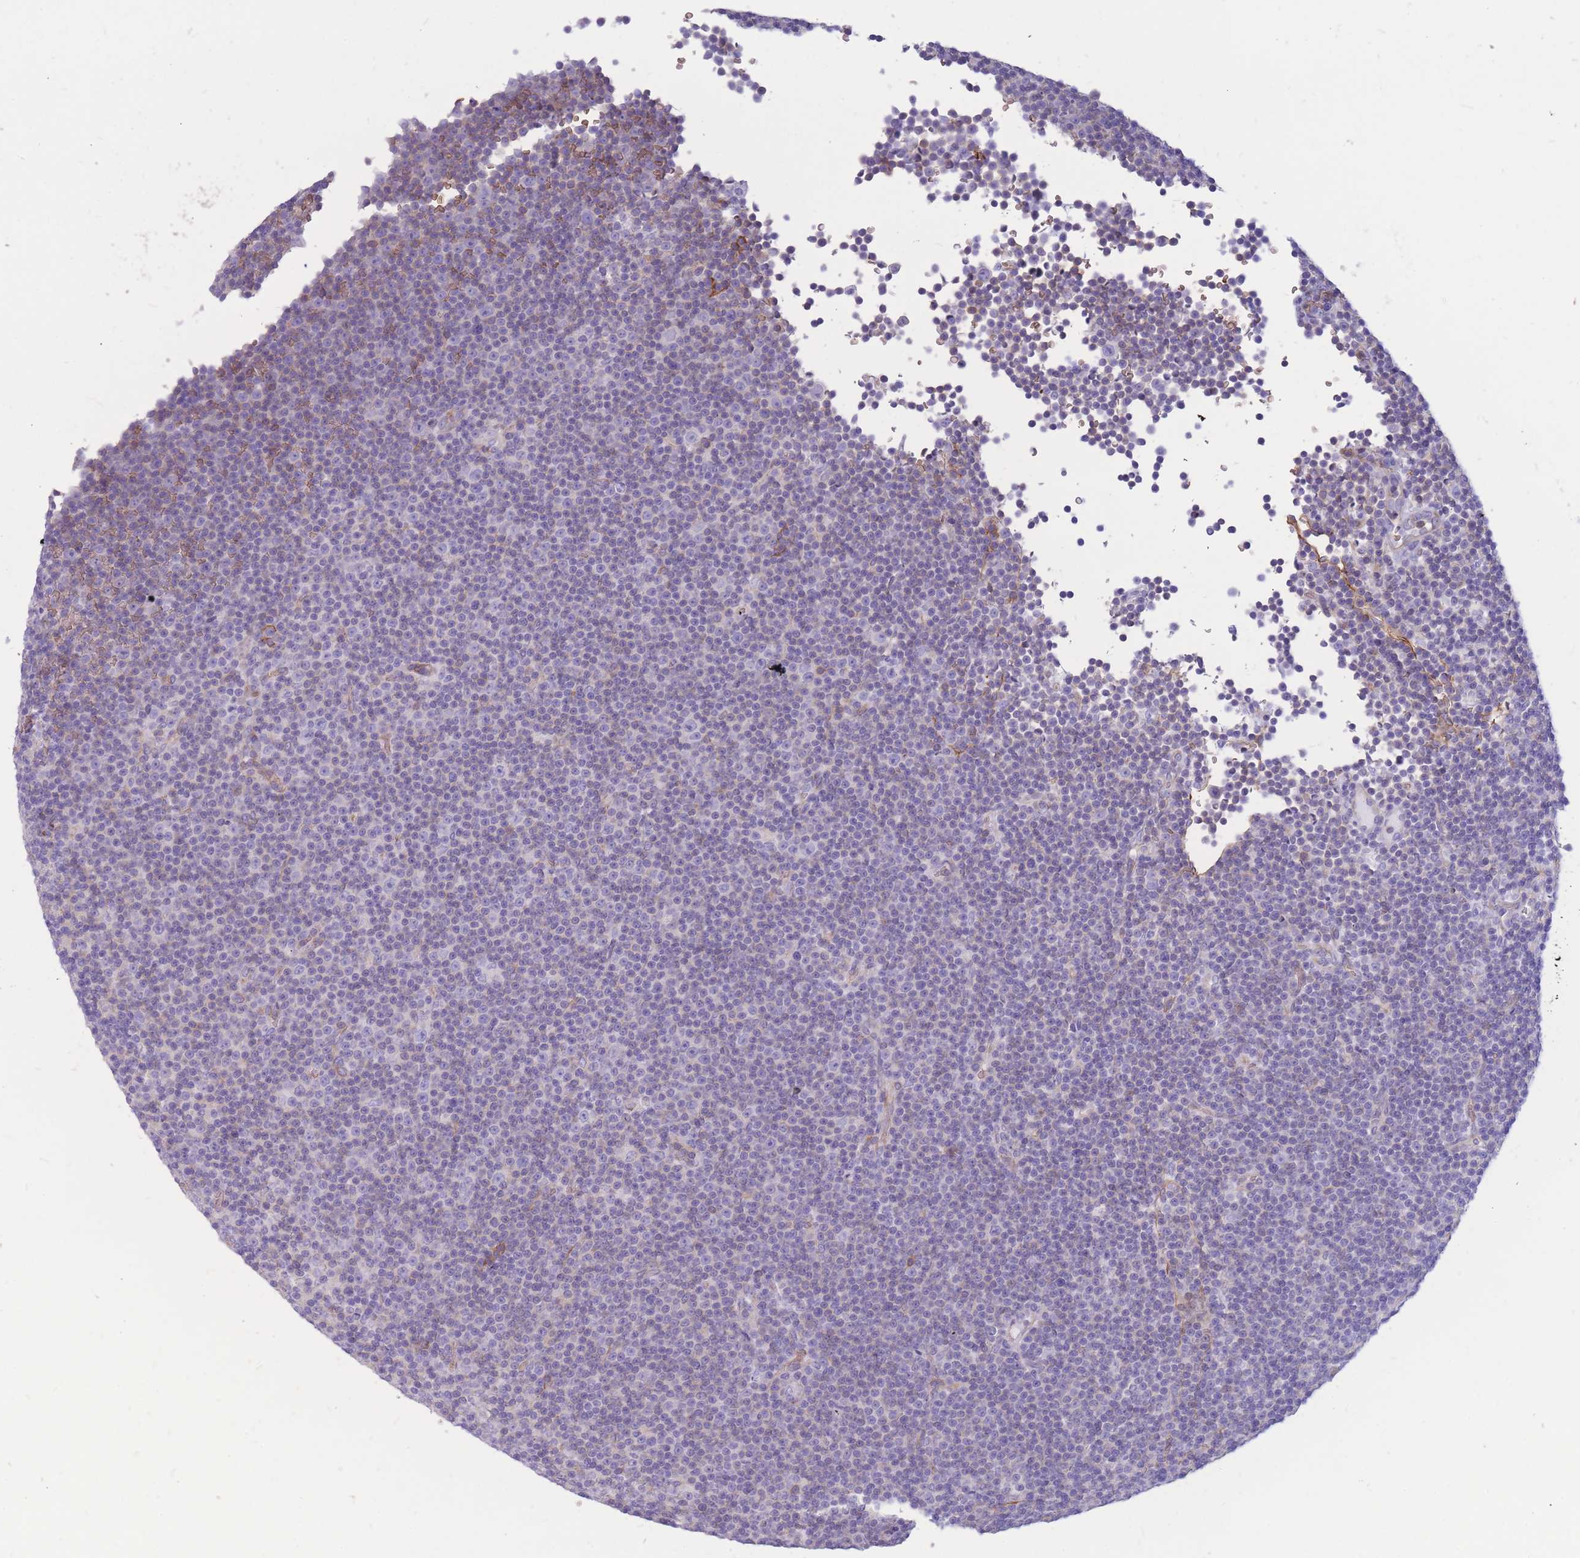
{"staining": {"intensity": "negative", "quantity": "none", "location": "none"}, "tissue": "lymphoma", "cell_type": "Tumor cells", "image_type": "cancer", "snomed": [{"axis": "morphology", "description": "Malignant lymphoma, non-Hodgkin's type, Low grade"}, {"axis": "topography", "description": "Lymph node"}], "caption": "Immunohistochemical staining of low-grade malignant lymphoma, non-Hodgkin's type displays no significant expression in tumor cells. (Immunohistochemistry (ihc), brightfield microscopy, high magnification).", "gene": "ADD2", "patient": {"sex": "female", "age": 67}}